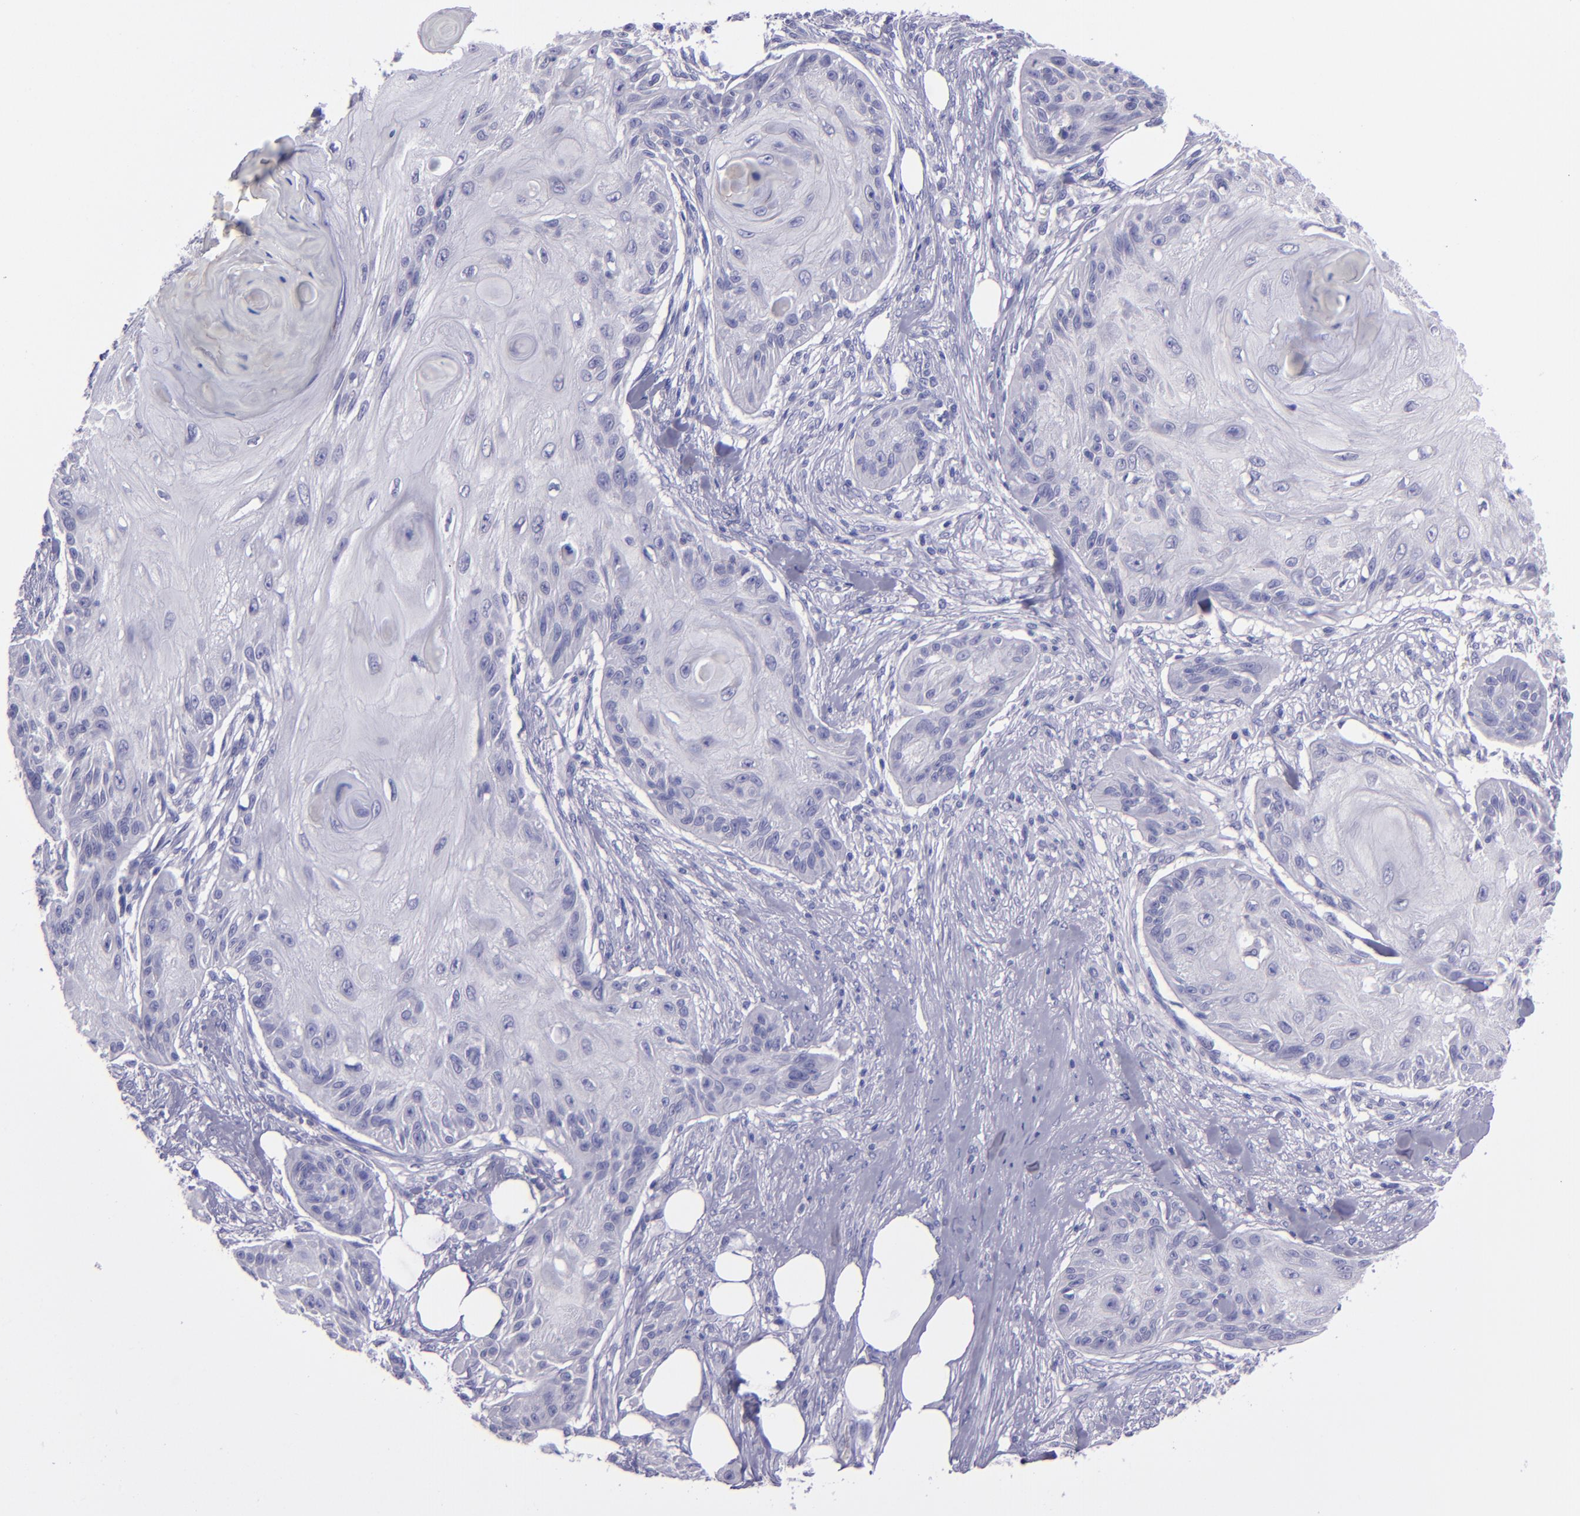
{"staining": {"intensity": "negative", "quantity": "none", "location": "none"}, "tissue": "skin cancer", "cell_type": "Tumor cells", "image_type": "cancer", "snomed": [{"axis": "morphology", "description": "Squamous cell carcinoma, NOS"}, {"axis": "topography", "description": "Skin"}], "caption": "Immunohistochemistry (IHC) micrograph of human squamous cell carcinoma (skin) stained for a protein (brown), which reveals no positivity in tumor cells.", "gene": "TNNT3", "patient": {"sex": "female", "age": 88}}